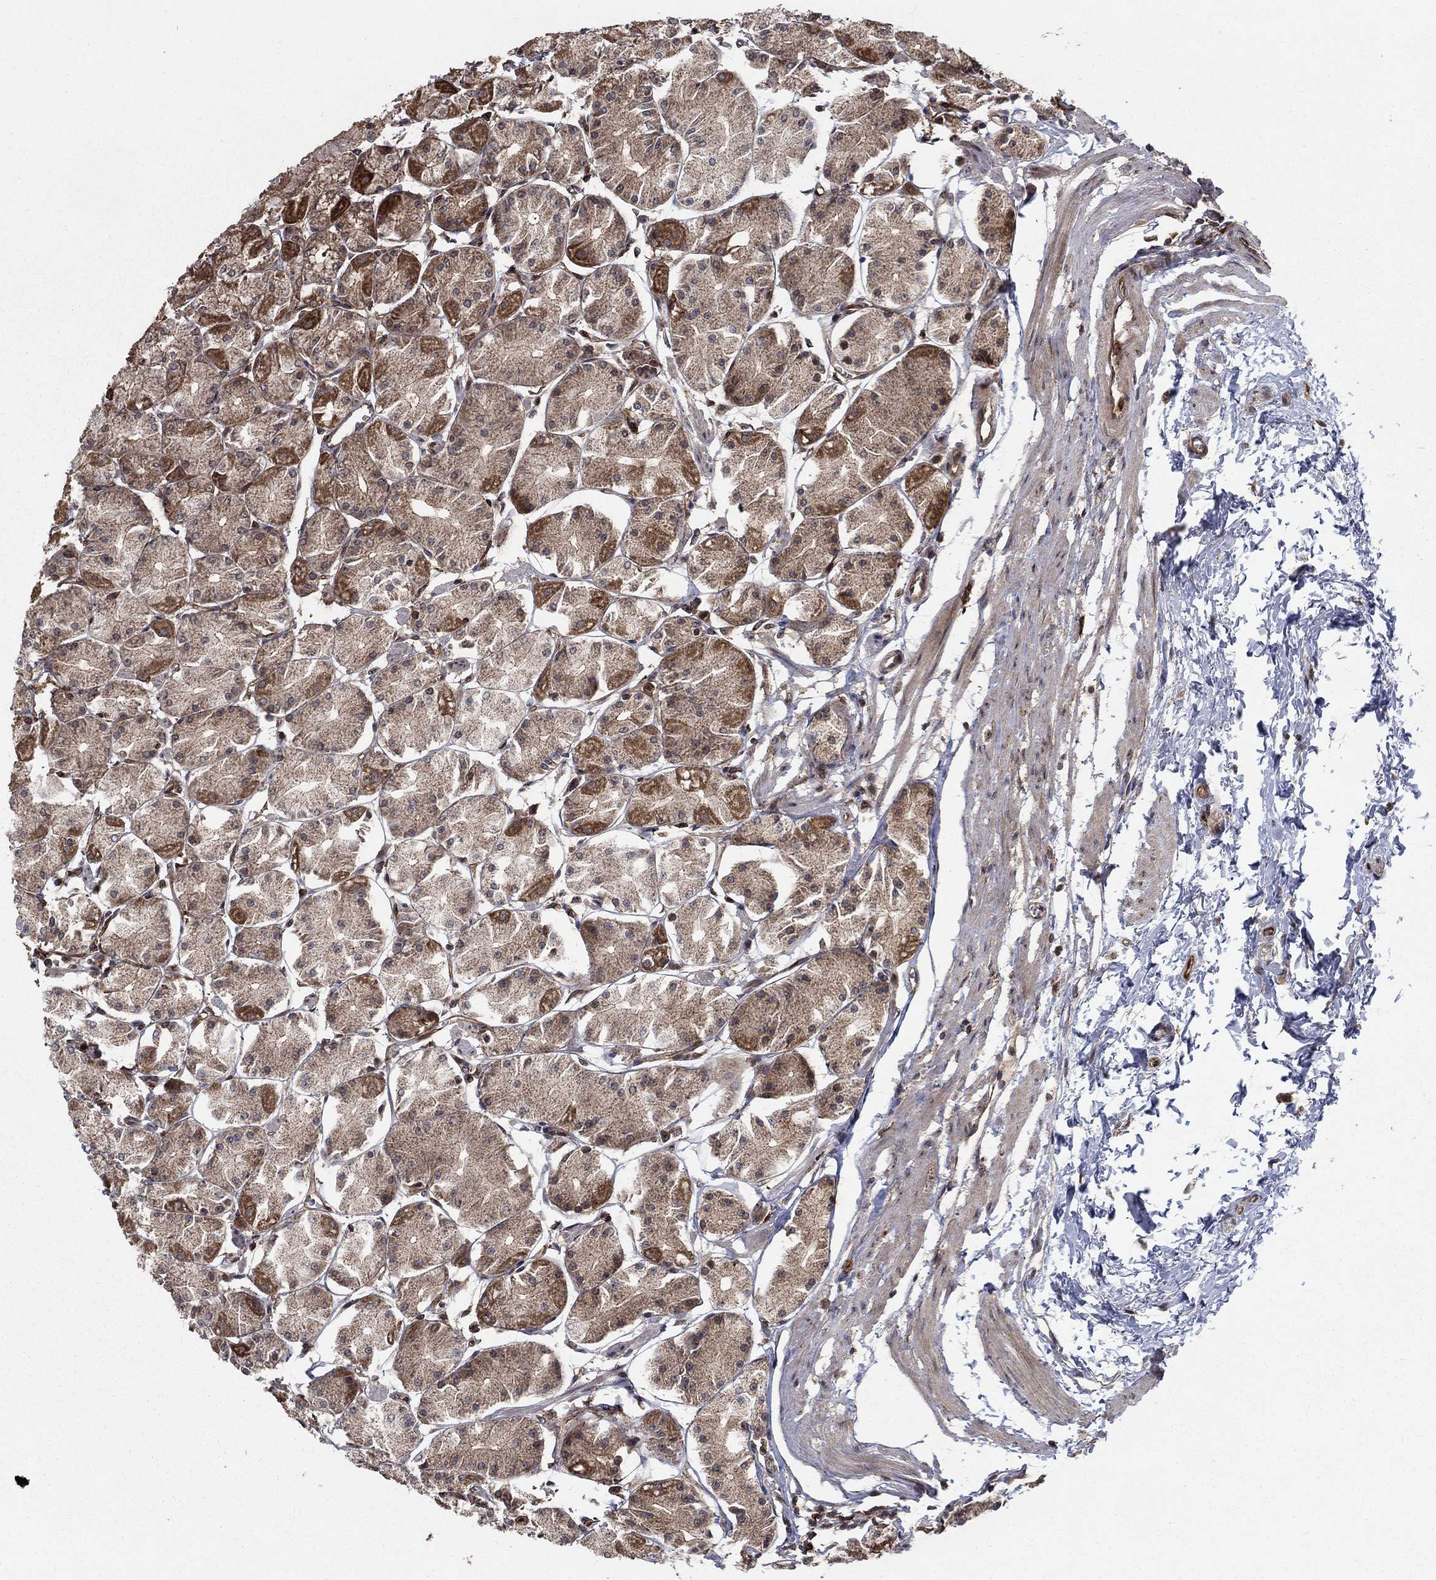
{"staining": {"intensity": "strong", "quantity": "25%-75%", "location": "cytoplasmic/membranous"}, "tissue": "stomach", "cell_type": "Glandular cells", "image_type": "normal", "snomed": [{"axis": "morphology", "description": "Normal tissue, NOS"}, {"axis": "topography", "description": "Stomach, upper"}], "caption": "IHC (DAB (3,3'-diaminobenzidine)) staining of normal human stomach exhibits strong cytoplasmic/membranous protein staining in about 25%-75% of glandular cells. The staining is performed using DAB (3,3'-diaminobenzidine) brown chromogen to label protein expression. The nuclei are counter-stained blue using hematoxylin.", "gene": "IFI35", "patient": {"sex": "male", "age": 60}}